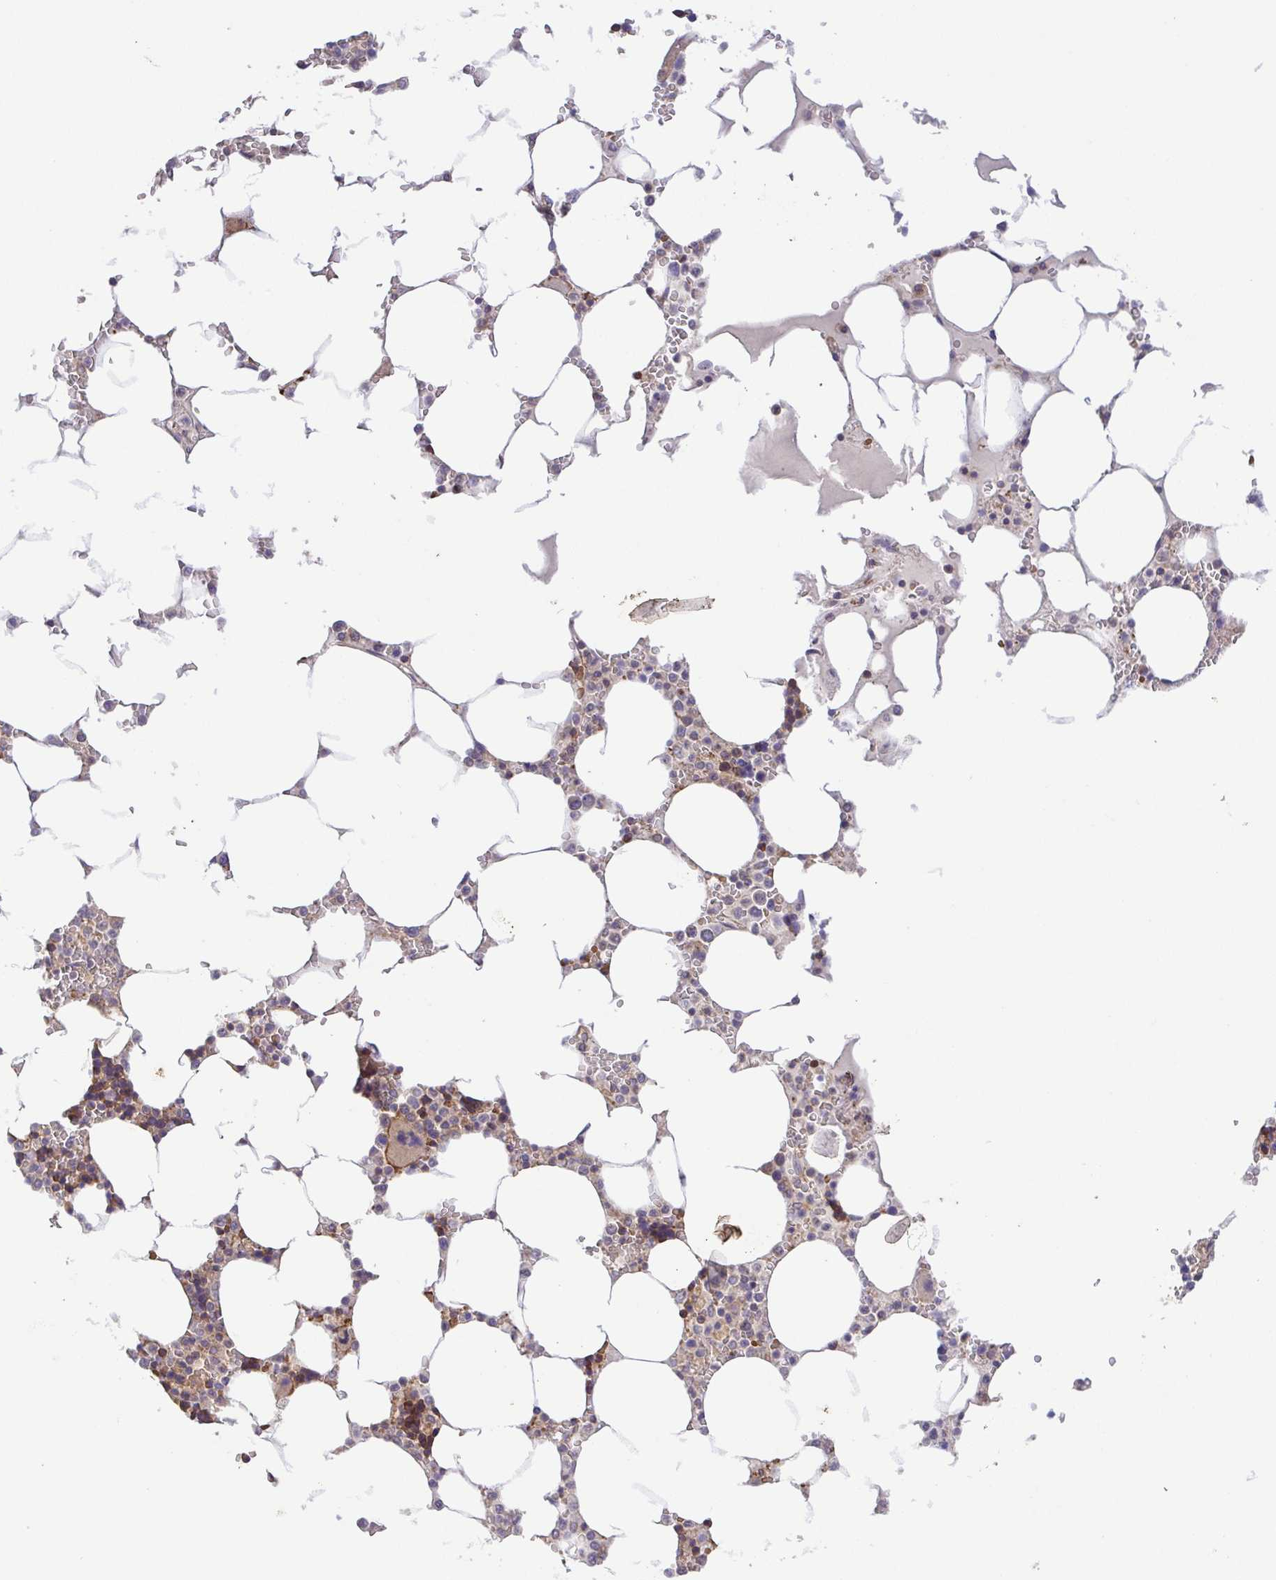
{"staining": {"intensity": "weak", "quantity": "<25%", "location": "cytoplasmic/membranous"}, "tissue": "bone marrow", "cell_type": "Hematopoietic cells", "image_type": "normal", "snomed": [{"axis": "morphology", "description": "Normal tissue, NOS"}, {"axis": "topography", "description": "Bone marrow"}], "caption": "The immunohistochemistry histopathology image has no significant expression in hematopoietic cells of bone marrow. Brightfield microscopy of immunohistochemistry stained with DAB (brown) and hematoxylin (blue), captured at high magnification.", "gene": "IDE", "patient": {"sex": "male", "age": 64}}